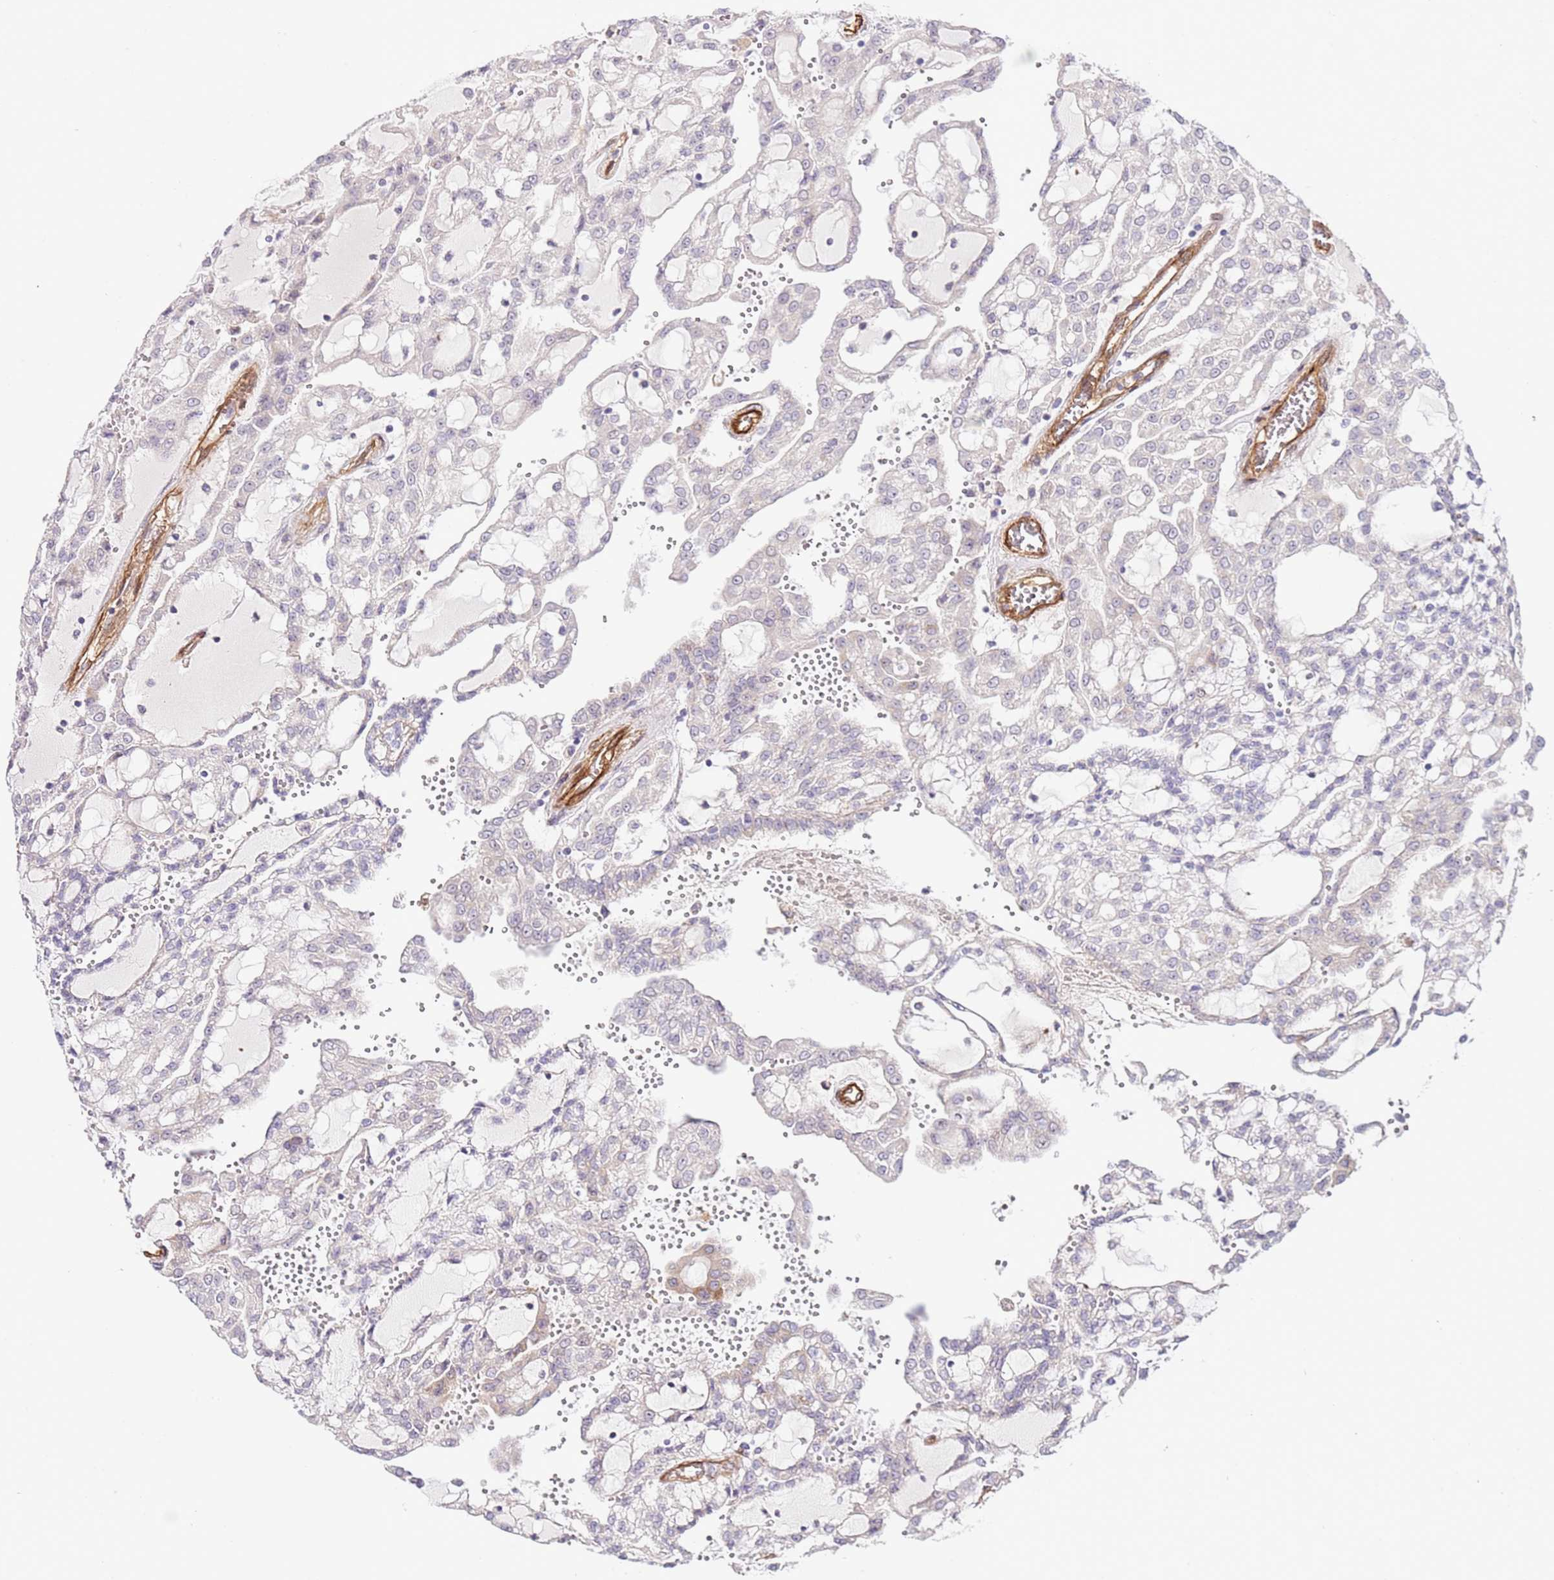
{"staining": {"intensity": "negative", "quantity": "none", "location": "none"}, "tissue": "renal cancer", "cell_type": "Tumor cells", "image_type": "cancer", "snomed": [{"axis": "morphology", "description": "Adenocarcinoma, NOS"}, {"axis": "topography", "description": "Kidney"}], "caption": "Immunohistochemical staining of adenocarcinoma (renal) displays no significant staining in tumor cells.", "gene": "NEK3", "patient": {"sex": "male", "age": 63}}